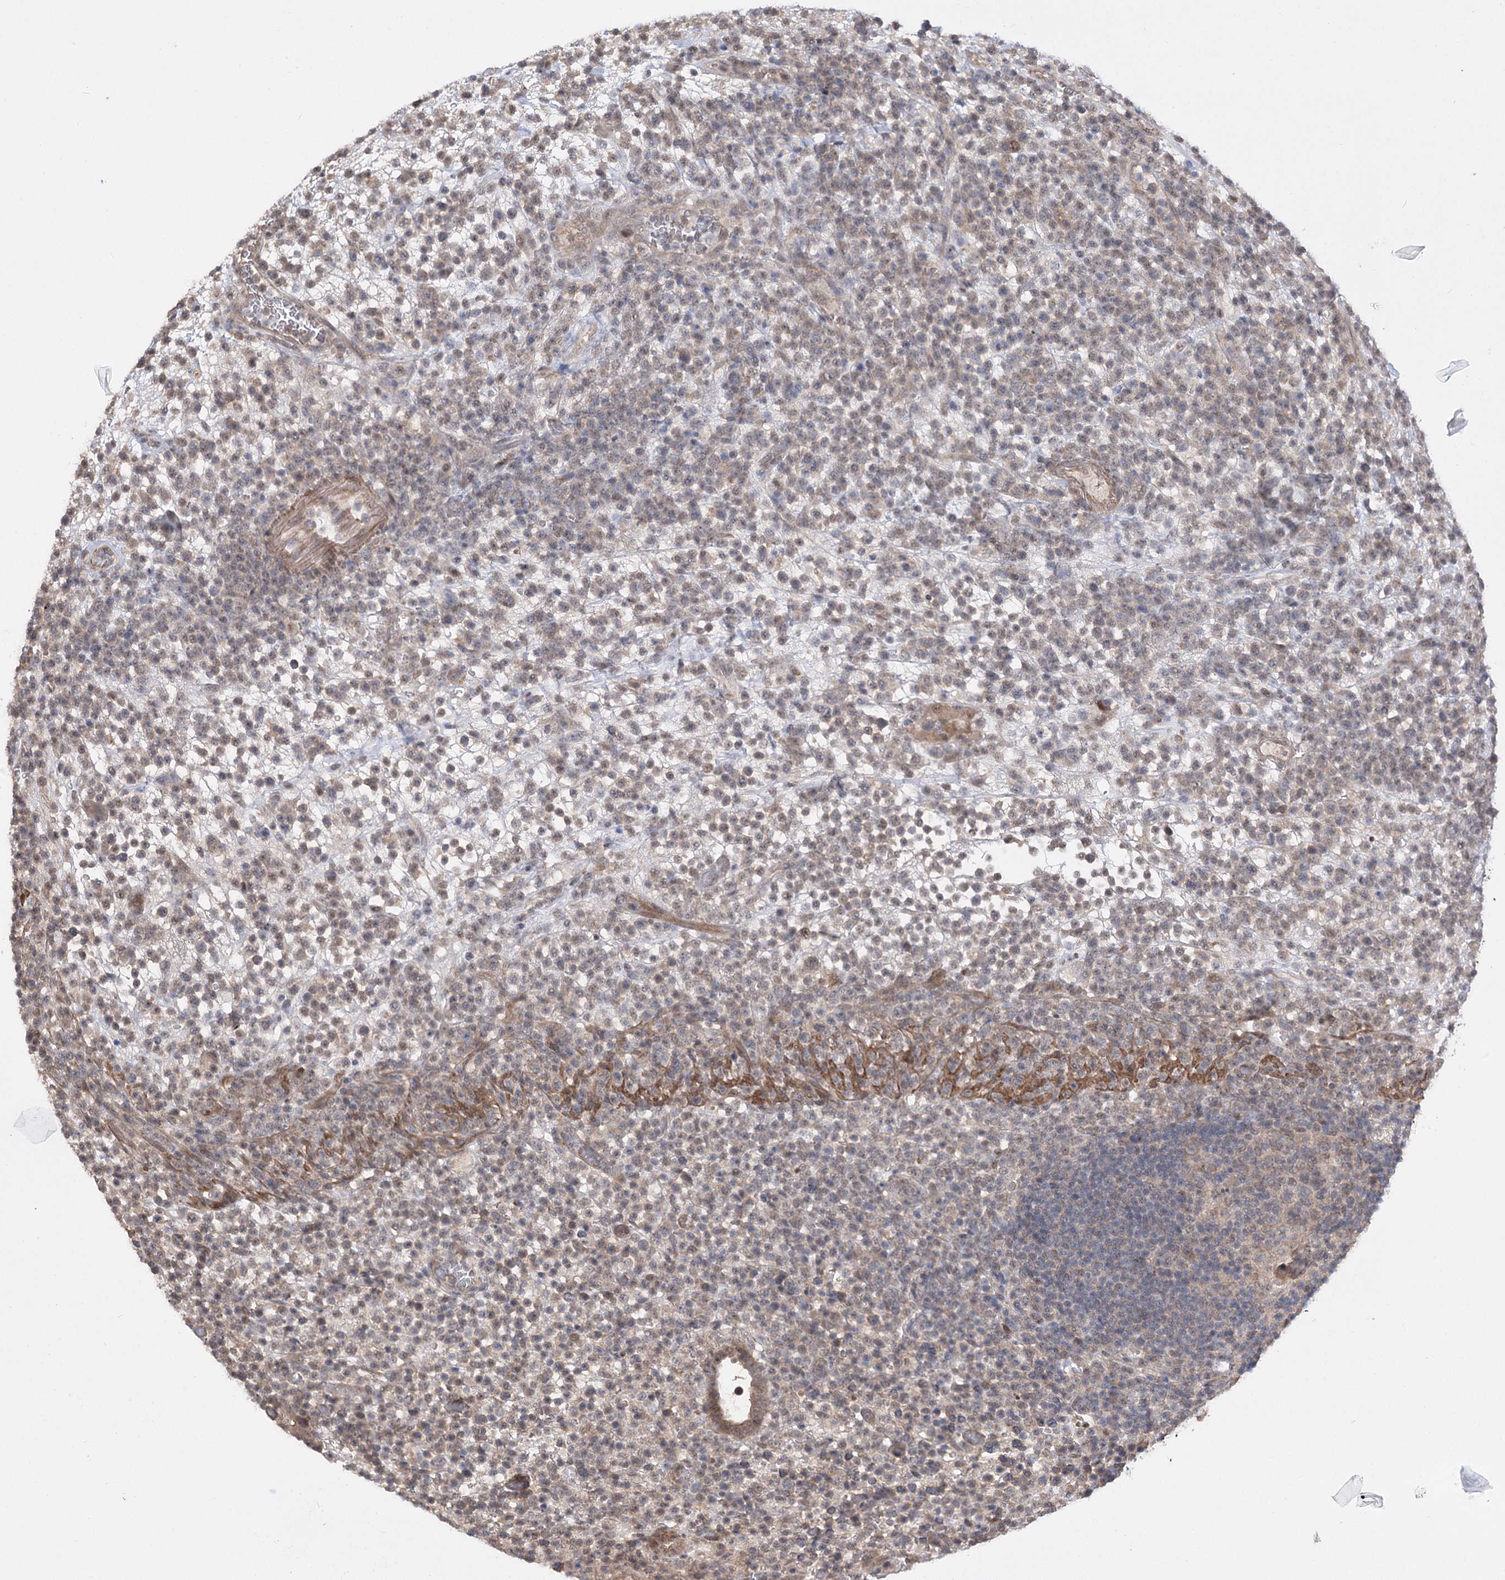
{"staining": {"intensity": "weak", "quantity": "25%-75%", "location": "cytoplasmic/membranous,nuclear"}, "tissue": "lymphoma", "cell_type": "Tumor cells", "image_type": "cancer", "snomed": [{"axis": "morphology", "description": "Malignant lymphoma, non-Hodgkin's type, High grade"}, {"axis": "topography", "description": "Colon"}], "caption": "The histopathology image demonstrates staining of malignant lymphoma, non-Hodgkin's type (high-grade), revealing weak cytoplasmic/membranous and nuclear protein staining (brown color) within tumor cells.", "gene": "TENM2", "patient": {"sex": "female", "age": 53}}